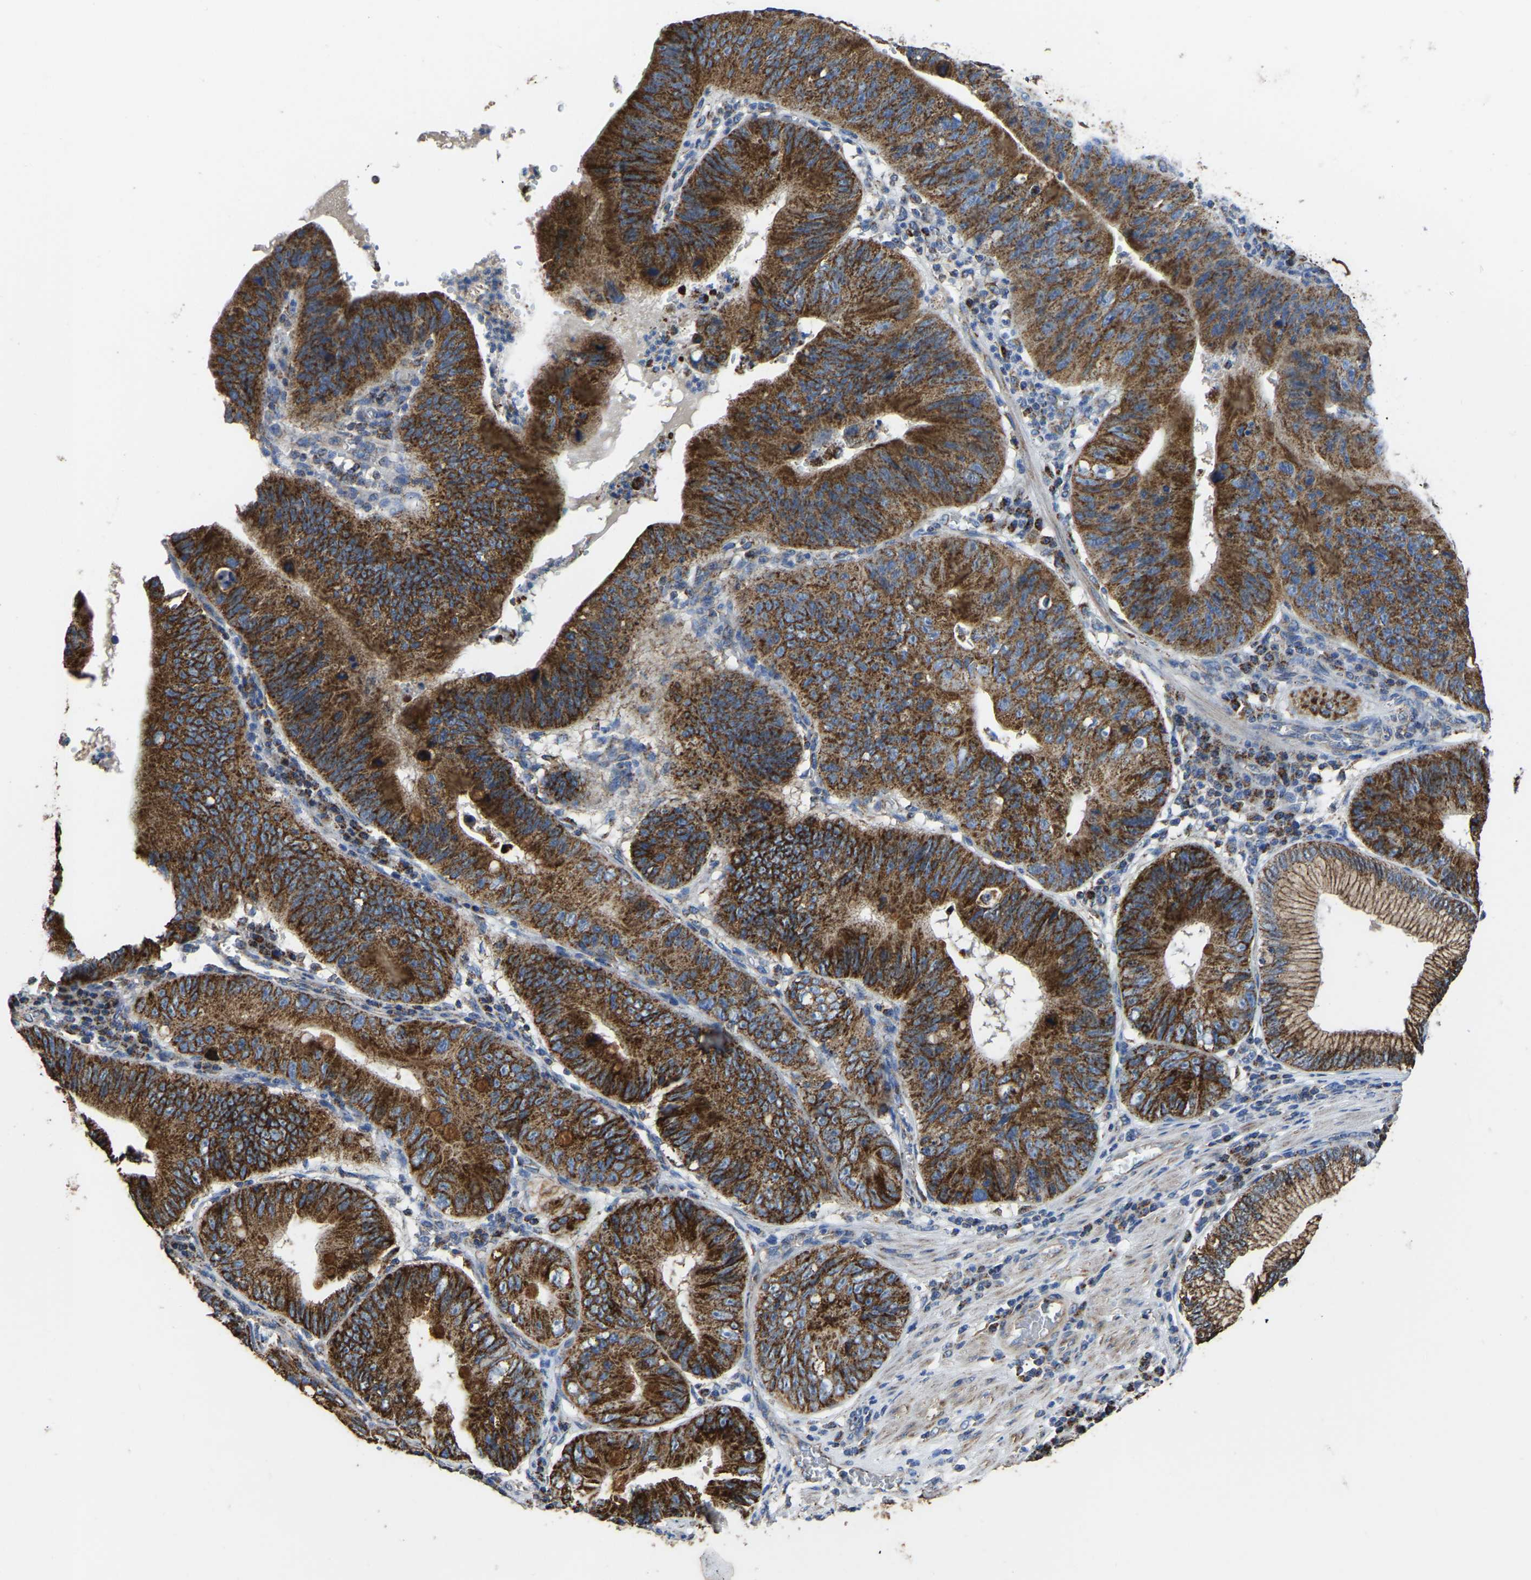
{"staining": {"intensity": "strong", "quantity": ">75%", "location": "cytoplasmic/membranous"}, "tissue": "stomach cancer", "cell_type": "Tumor cells", "image_type": "cancer", "snomed": [{"axis": "morphology", "description": "Adenocarcinoma, NOS"}, {"axis": "topography", "description": "Stomach"}], "caption": "Human stomach adenocarcinoma stained with a protein marker demonstrates strong staining in tumor cells.", "gene": "ETFA", "patient": {"sex": "male", "age": 59}}